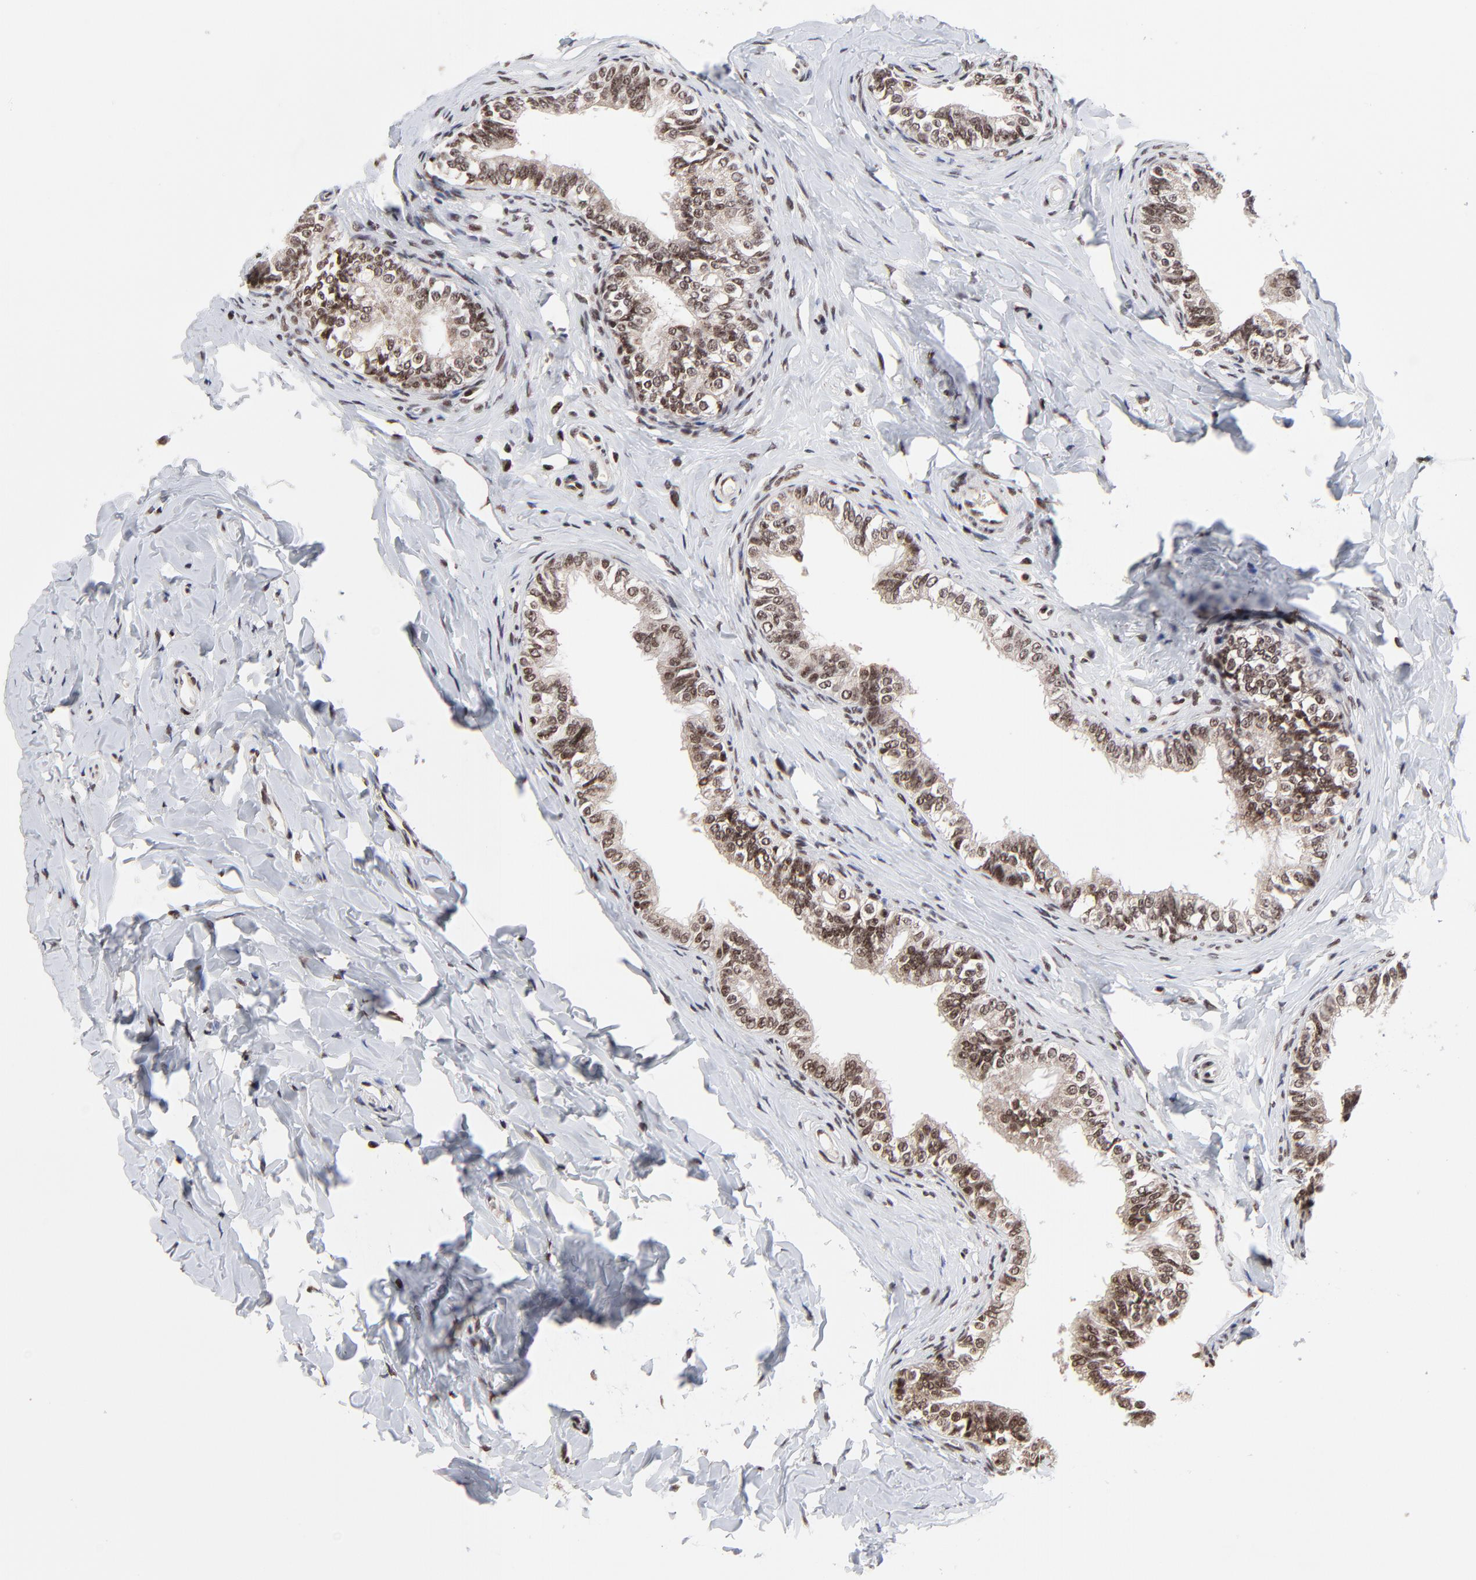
{"staining": {"intensity": "moderate", "quantity": ">75%", "location": "nuclear"}, "tissue": "epididymis", "cell_type": "Glandular cells", "image_type": "normal", "snomed": [{"axis": "morphology", "description": "Normal tissue, NOS"}, {"axis": "topography", "description": "Soft tissue"}, {"axis": "topography", "description": "Epididymis"}], "caption": "Protein expression analysis of unremarkable epididymis displays moderate nuclear expression in approximately >75% of glandular cells.", "gene": "ZNF777", "patient": {"sex": "male", "age": 26}}